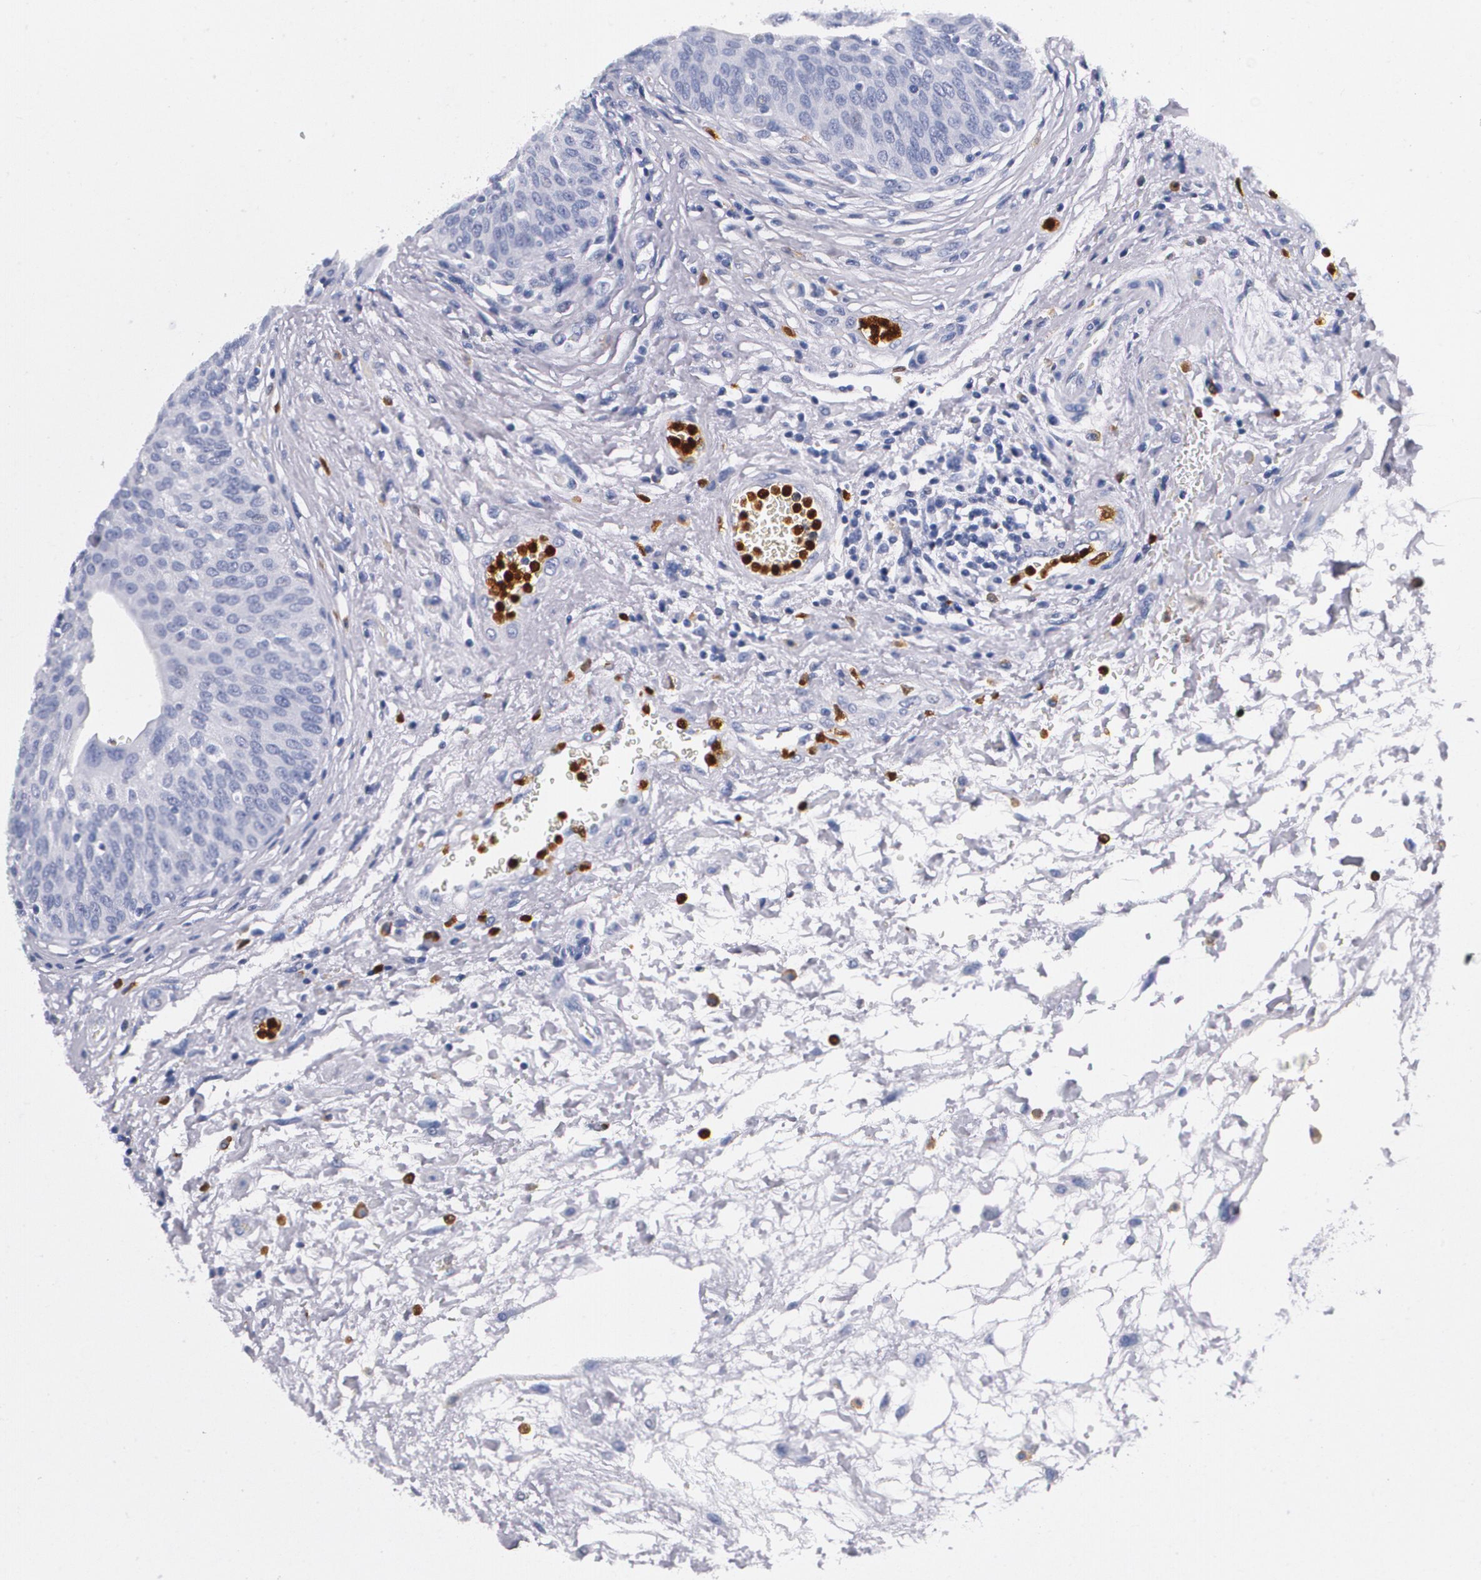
{"staining": {"intensity": "negative", "quantity": "none", "location": "none"}, "tissue": "urinary bladder", "cell_type": "Urothelial cells", "image_type": "normal", "snomed": [{"axis": "morphology", "description": "Normal tissue, NOS"}, {"axis": "topography", "description": "Smooth muscle"}, {"axis": "topography", "description": "Urinary bladder"}], "caption": "Immunohistochemical staining of normal human urinary bladder reveals no significant positivity in urothelial cells.", "gene": "S100A8", "patient": {"sex": "male", "age": 35}}